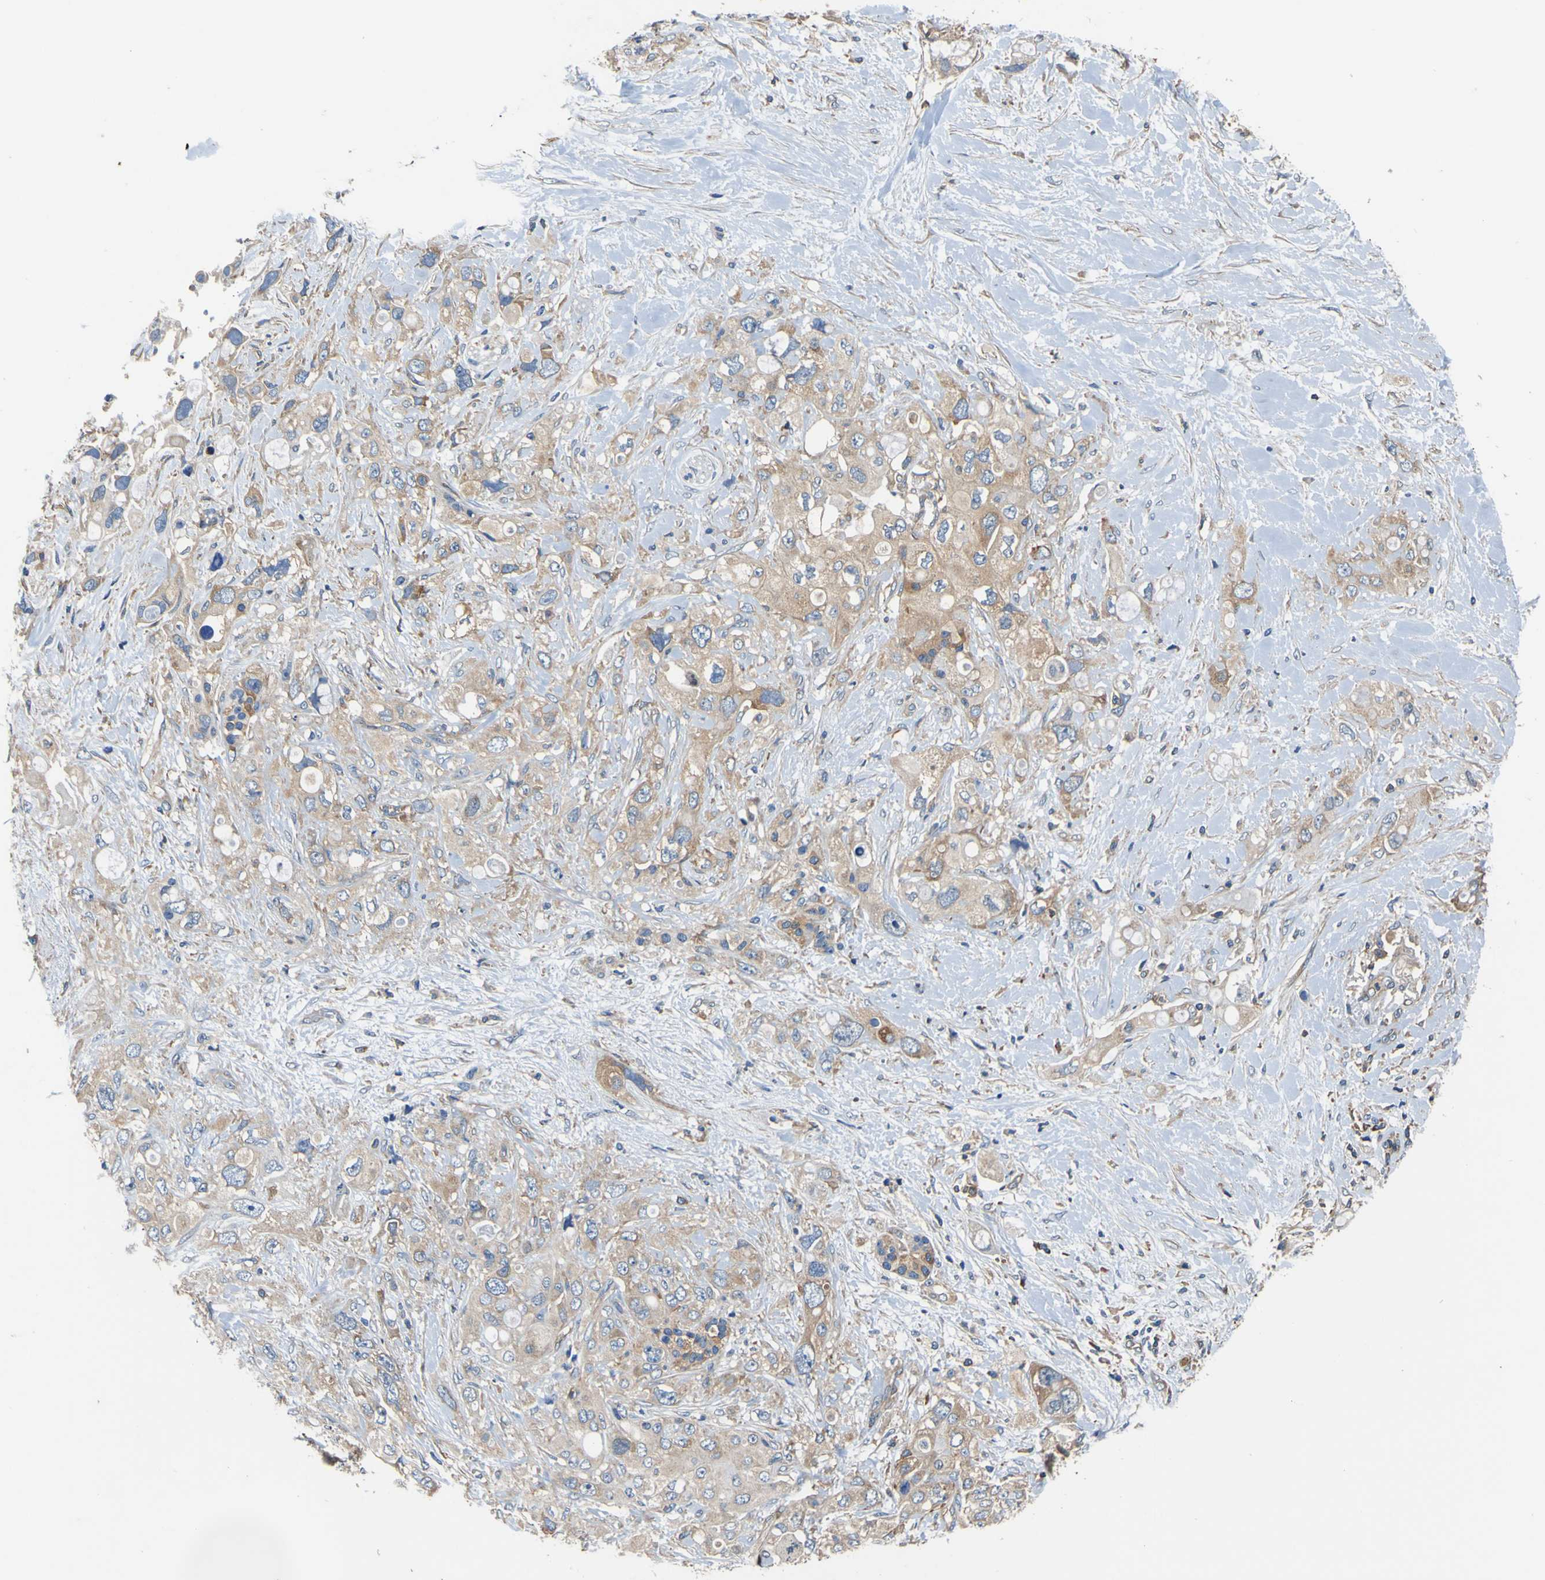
{"staining": {"intensity": "weak", "quantity": ">75%", "location": "cytoplasmic/membranous"}, "tissue": "pancreatic cancer", "cell_type": "Tumor cells", "image_type": "cancer", "snomed": [{"axis": "morphology", "description": "Adenocarcinoma, NOS"}, {"axis": "topography", "description": "Pancreas"}], "caption": "Immunohistochemical staining of human pancreatic cancer reveals weak cytoplasmic/membranous protein staining in approximately >75% of tumor cells.", "gene": "CNR2", "patient": {"sex": "female", "age": 56}}